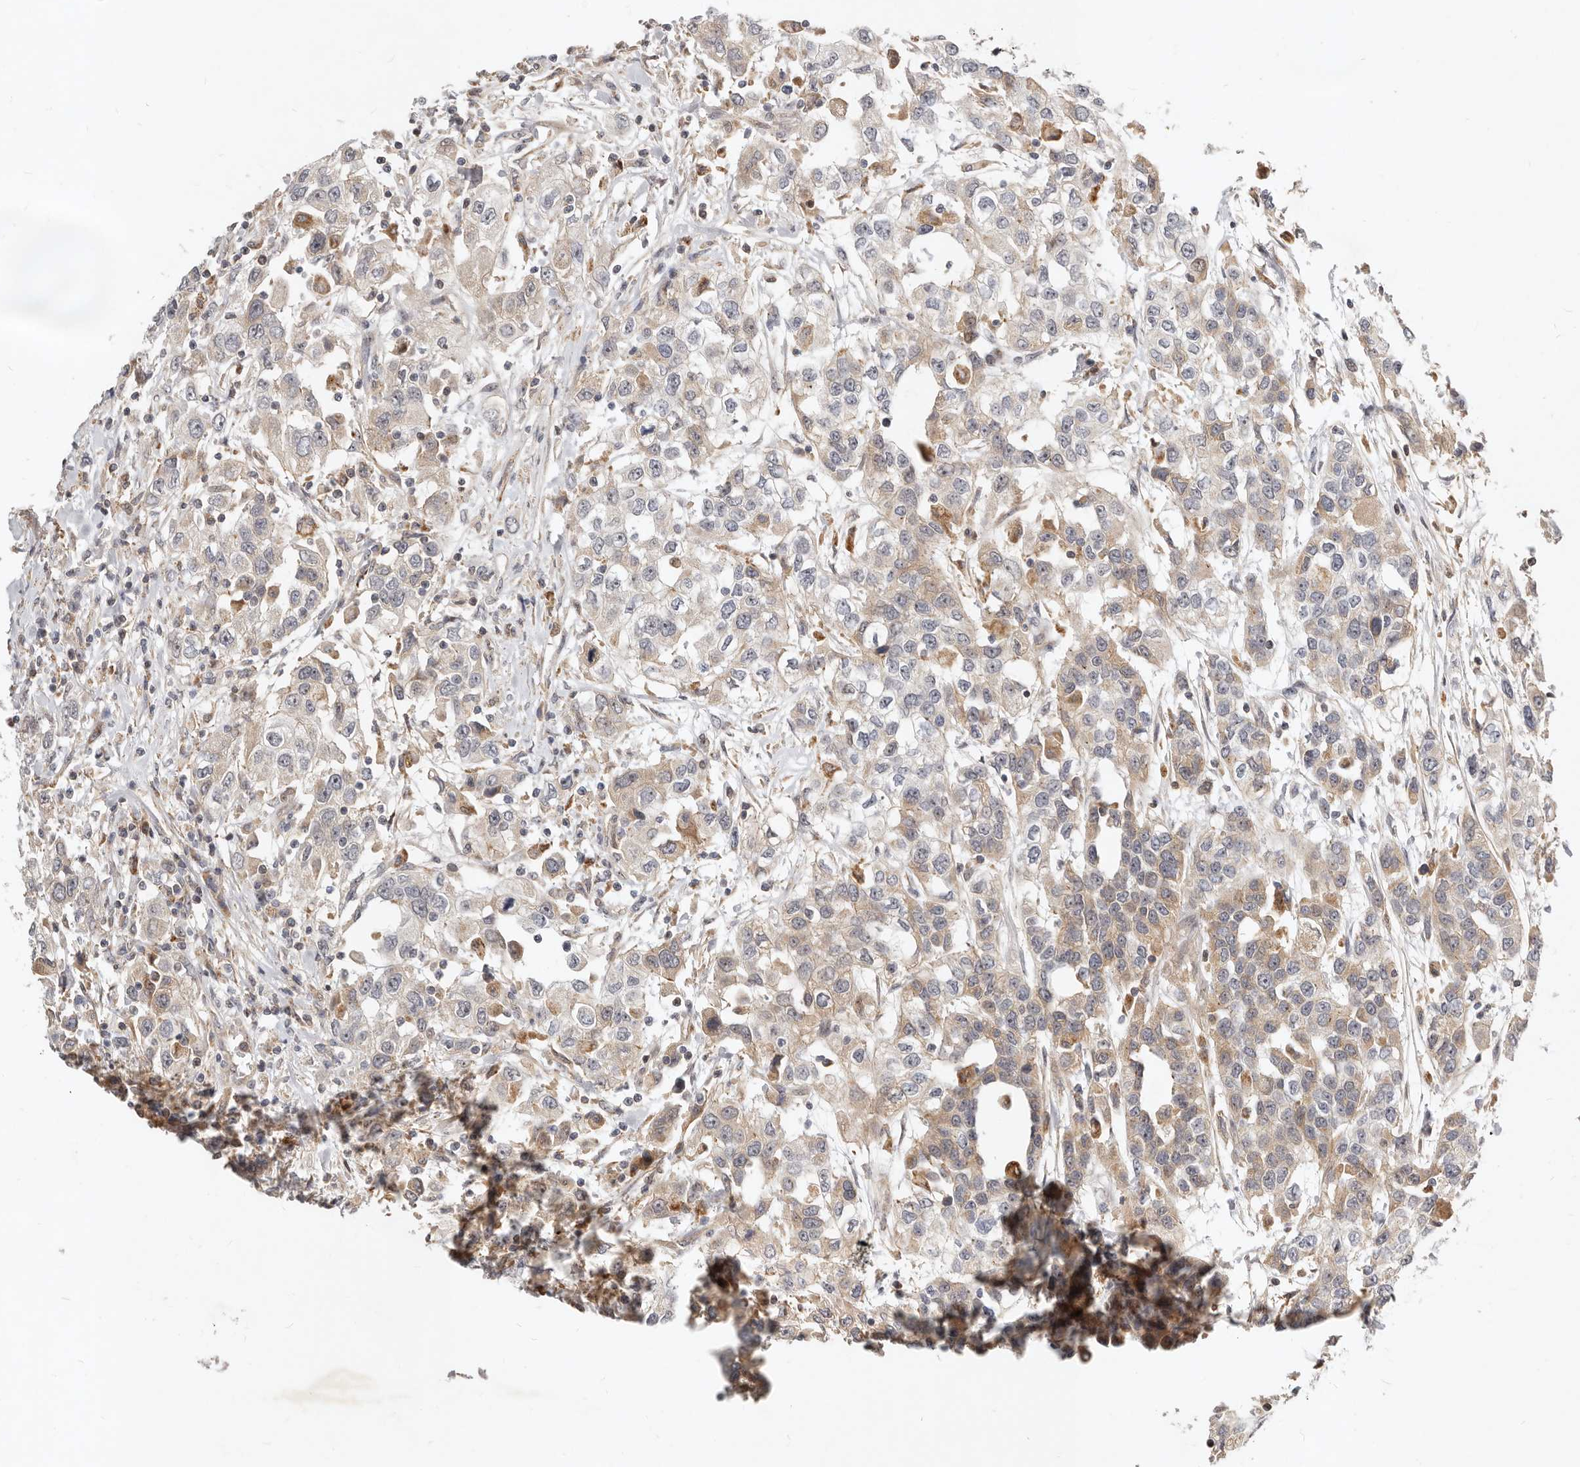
{"staining": {"intensity": "weak", "quantity": ">75%", "location": "cytoplasmic/membranous"}, "tissue": "urothelial cancer", "cell_type": "Tumor cells", "image_type": "cancer", "snomed": [{"axis": "morphology", "description": "Urothelial carcinoma, High grade"}, {"axis": "topography", "description": "Urinary bladder"}], "caption": "The photomicrograph displays staining of urothelial cancer, revealing weak cytoplasmic/membranous protein expression (brown color) within tumor cells.", "gene": "MICALL2", "patient": {"sex": "female", "age": 80}}